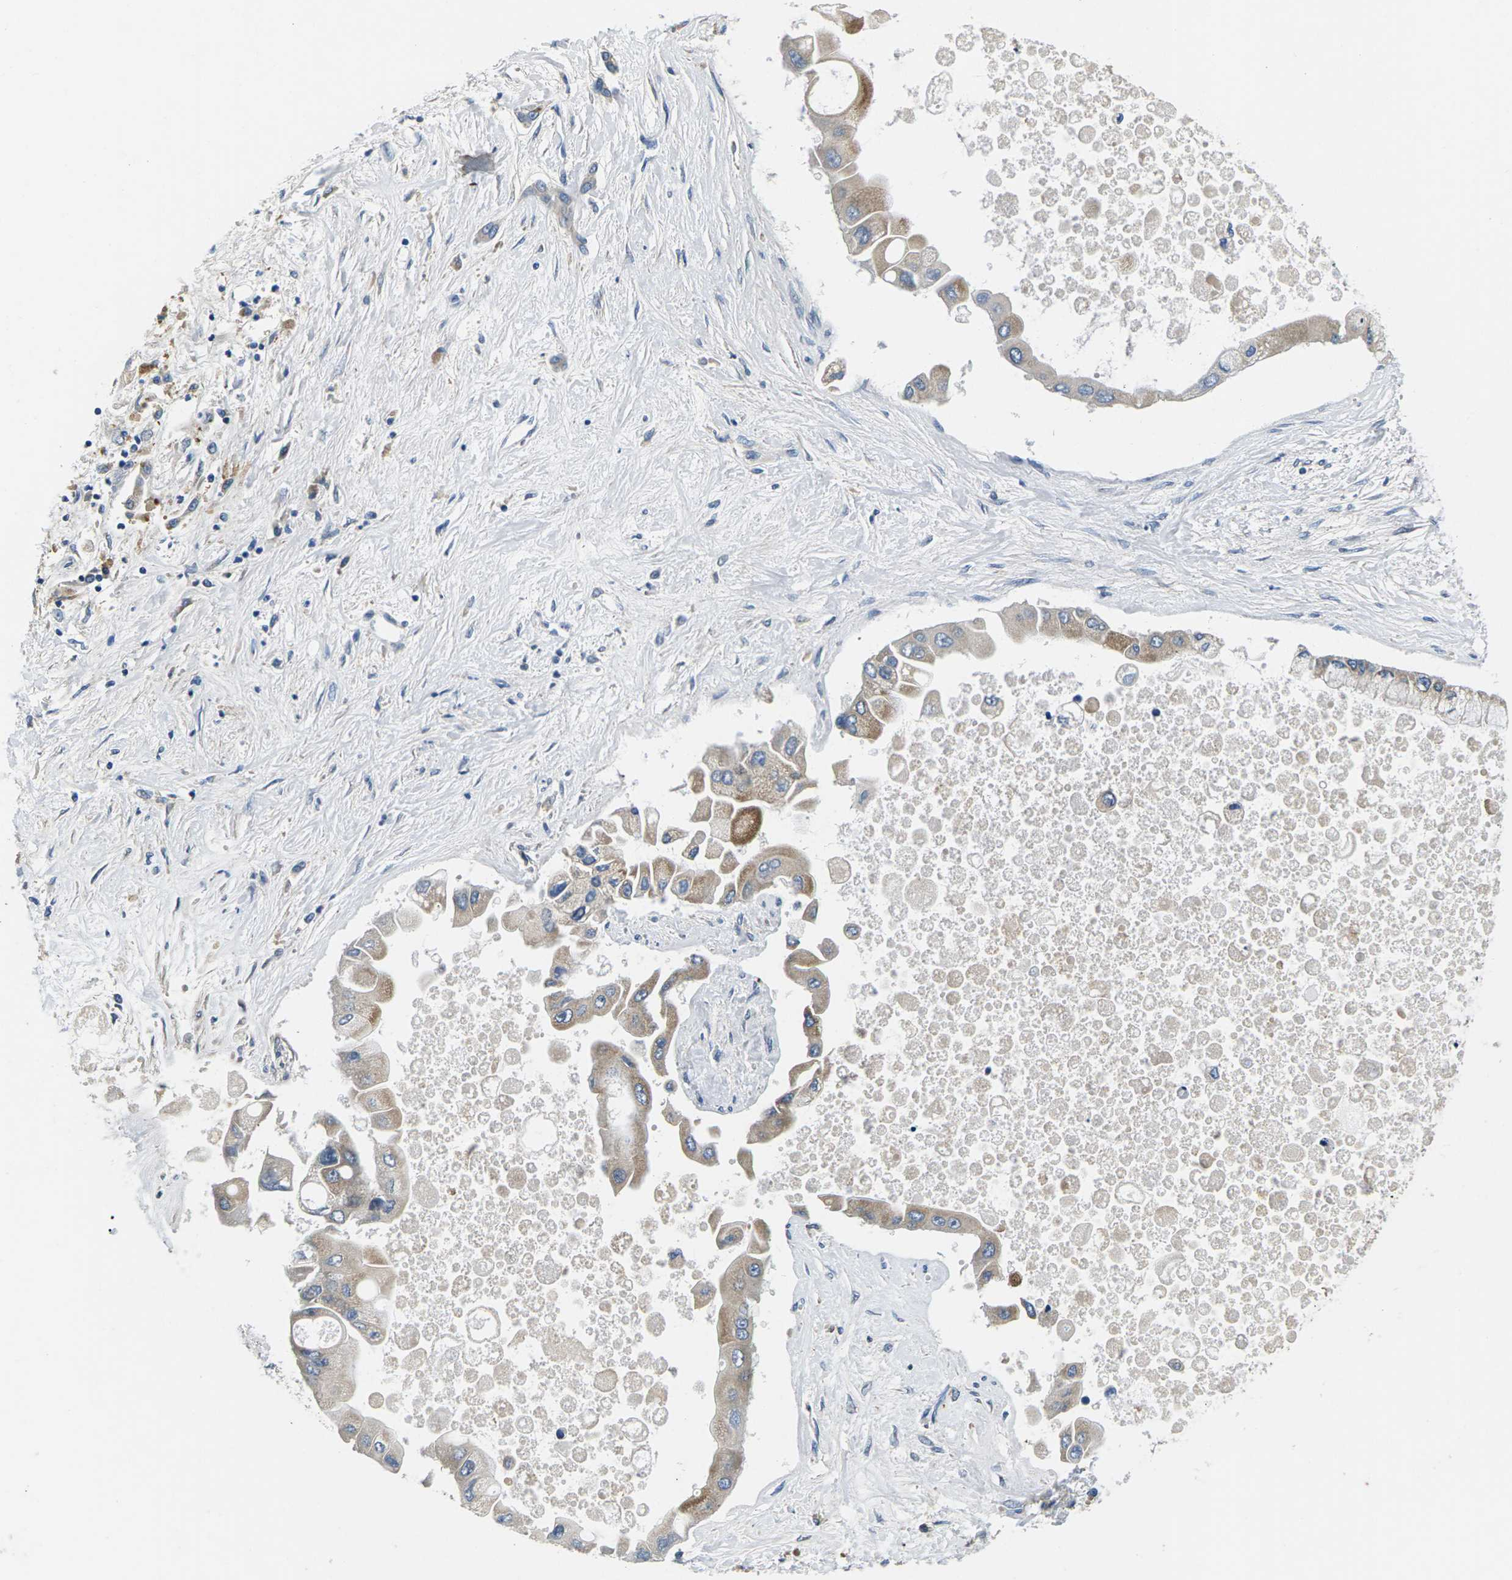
{"staining": {"intensity": "moderate", "quantity": ">75%", "location": "cytoplasmic/membranous"}, "tissue": "liver cancer", "cell_type": "Tumor cells", "image_type": "cancer", "snomed": [{"axis": "morphology", "description": "Cholangiocarcinoma"}, {"axis": "topography", "description": "Liver"}], "caption": "Immunohistochemistry (IHC) image of human liver cholangiocarcinoma stained for a protein (brown), which reveals medium levels of moderate cytoplasmic/membranous expression in approximately >75% of tumor cells.", "gene": "ERGIC3", "patient": {"sex": "male", "age": 50}}